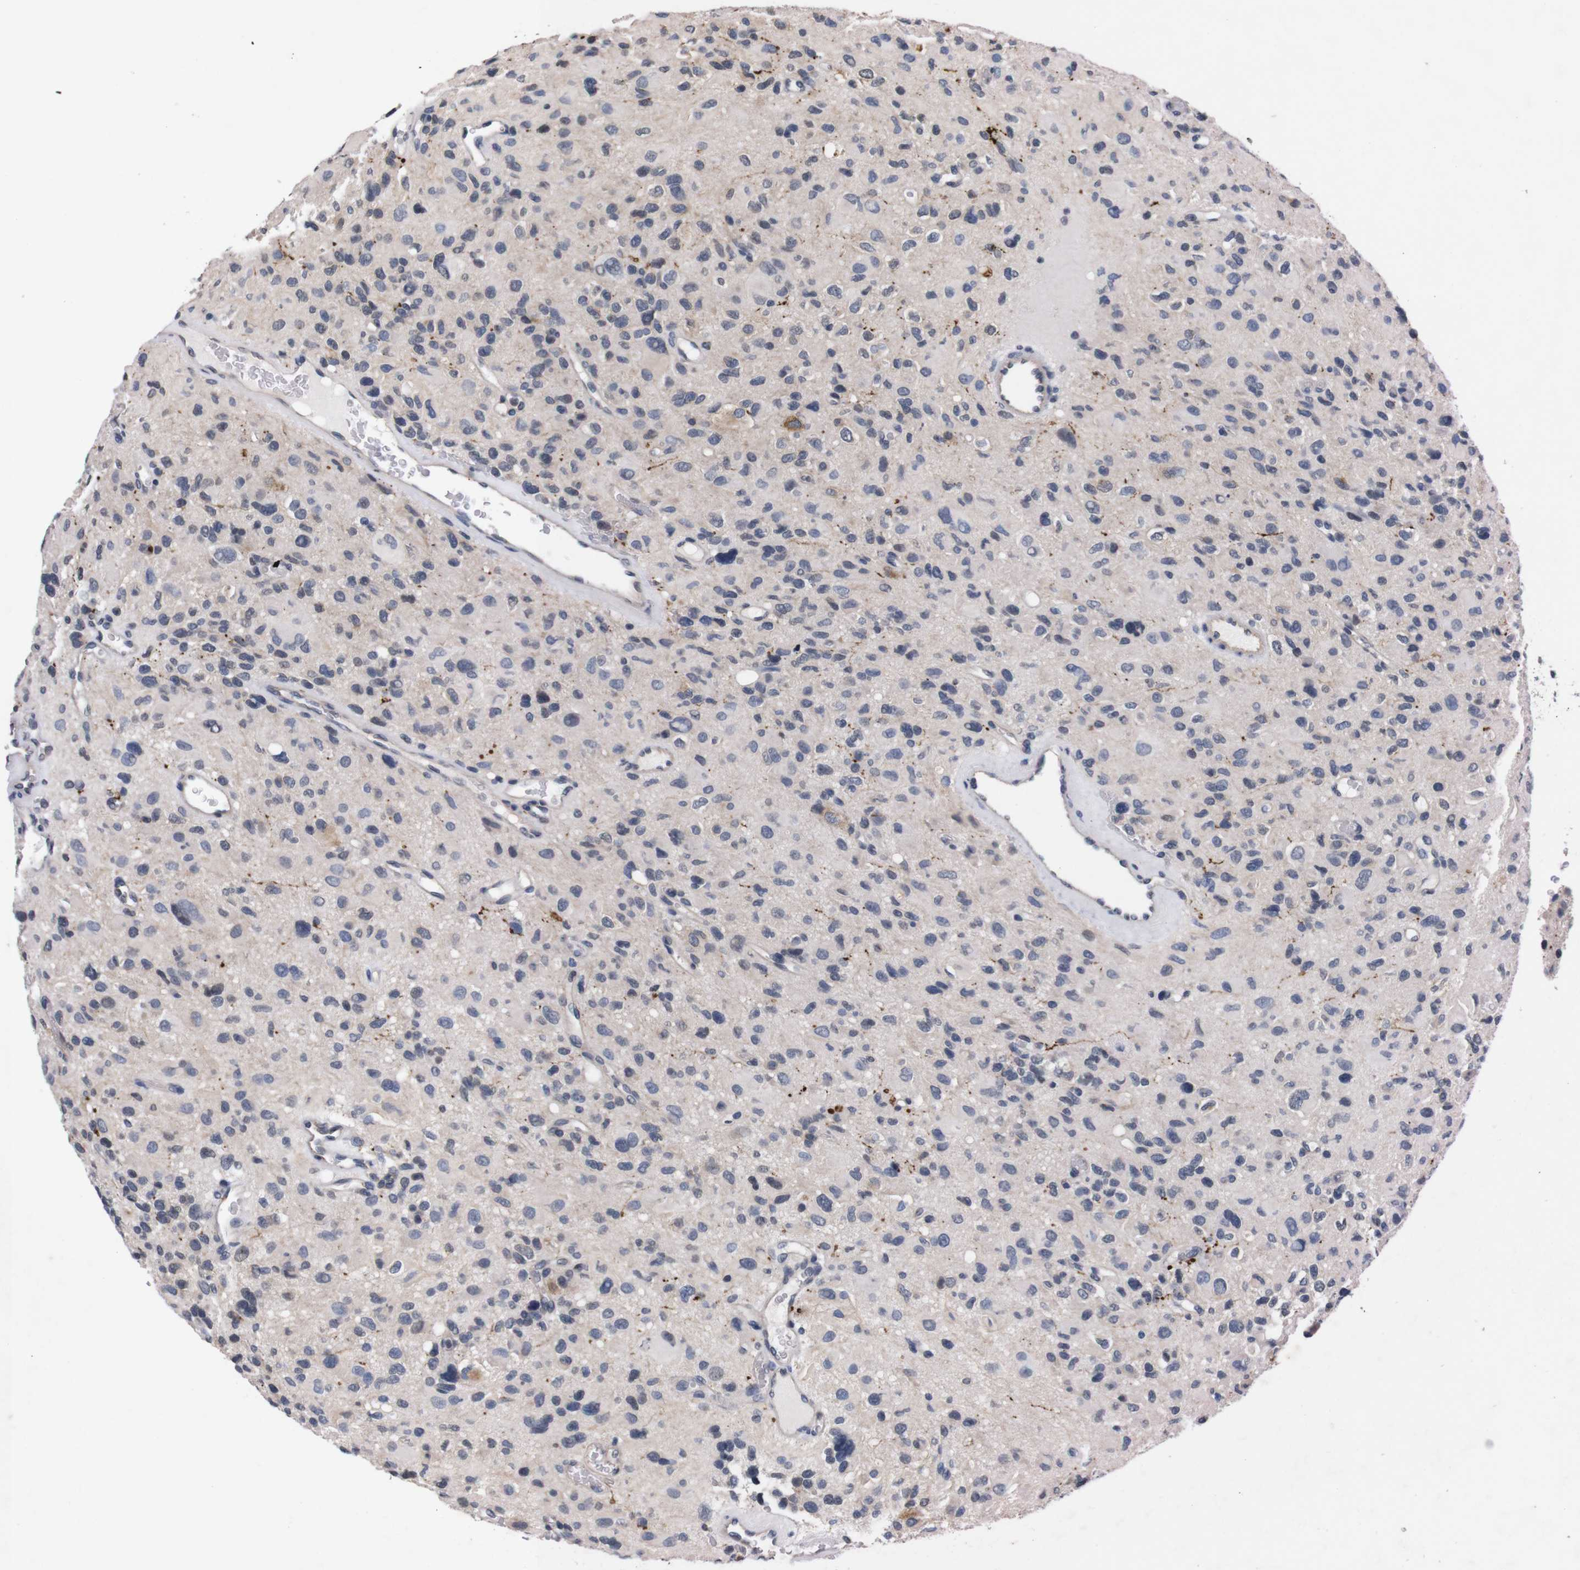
{"staining": {"intensity": "negative", "quantity": "none", "location": "none"}, "tissue": "glioma", "cell_type": "Tumor cells", "image_type": "cancer", "snomed": [{"axis": "morphology", "description": "Glioma, malignant, High grade"}, {"axis": "topography", "description": "Brain"}], "caption": "IHC image of glioma stained for a protein (brown), which displays no expression in tumor cells.", "gene": "TNFRSF21", "patient": {"sex": "male", "age": 48}}